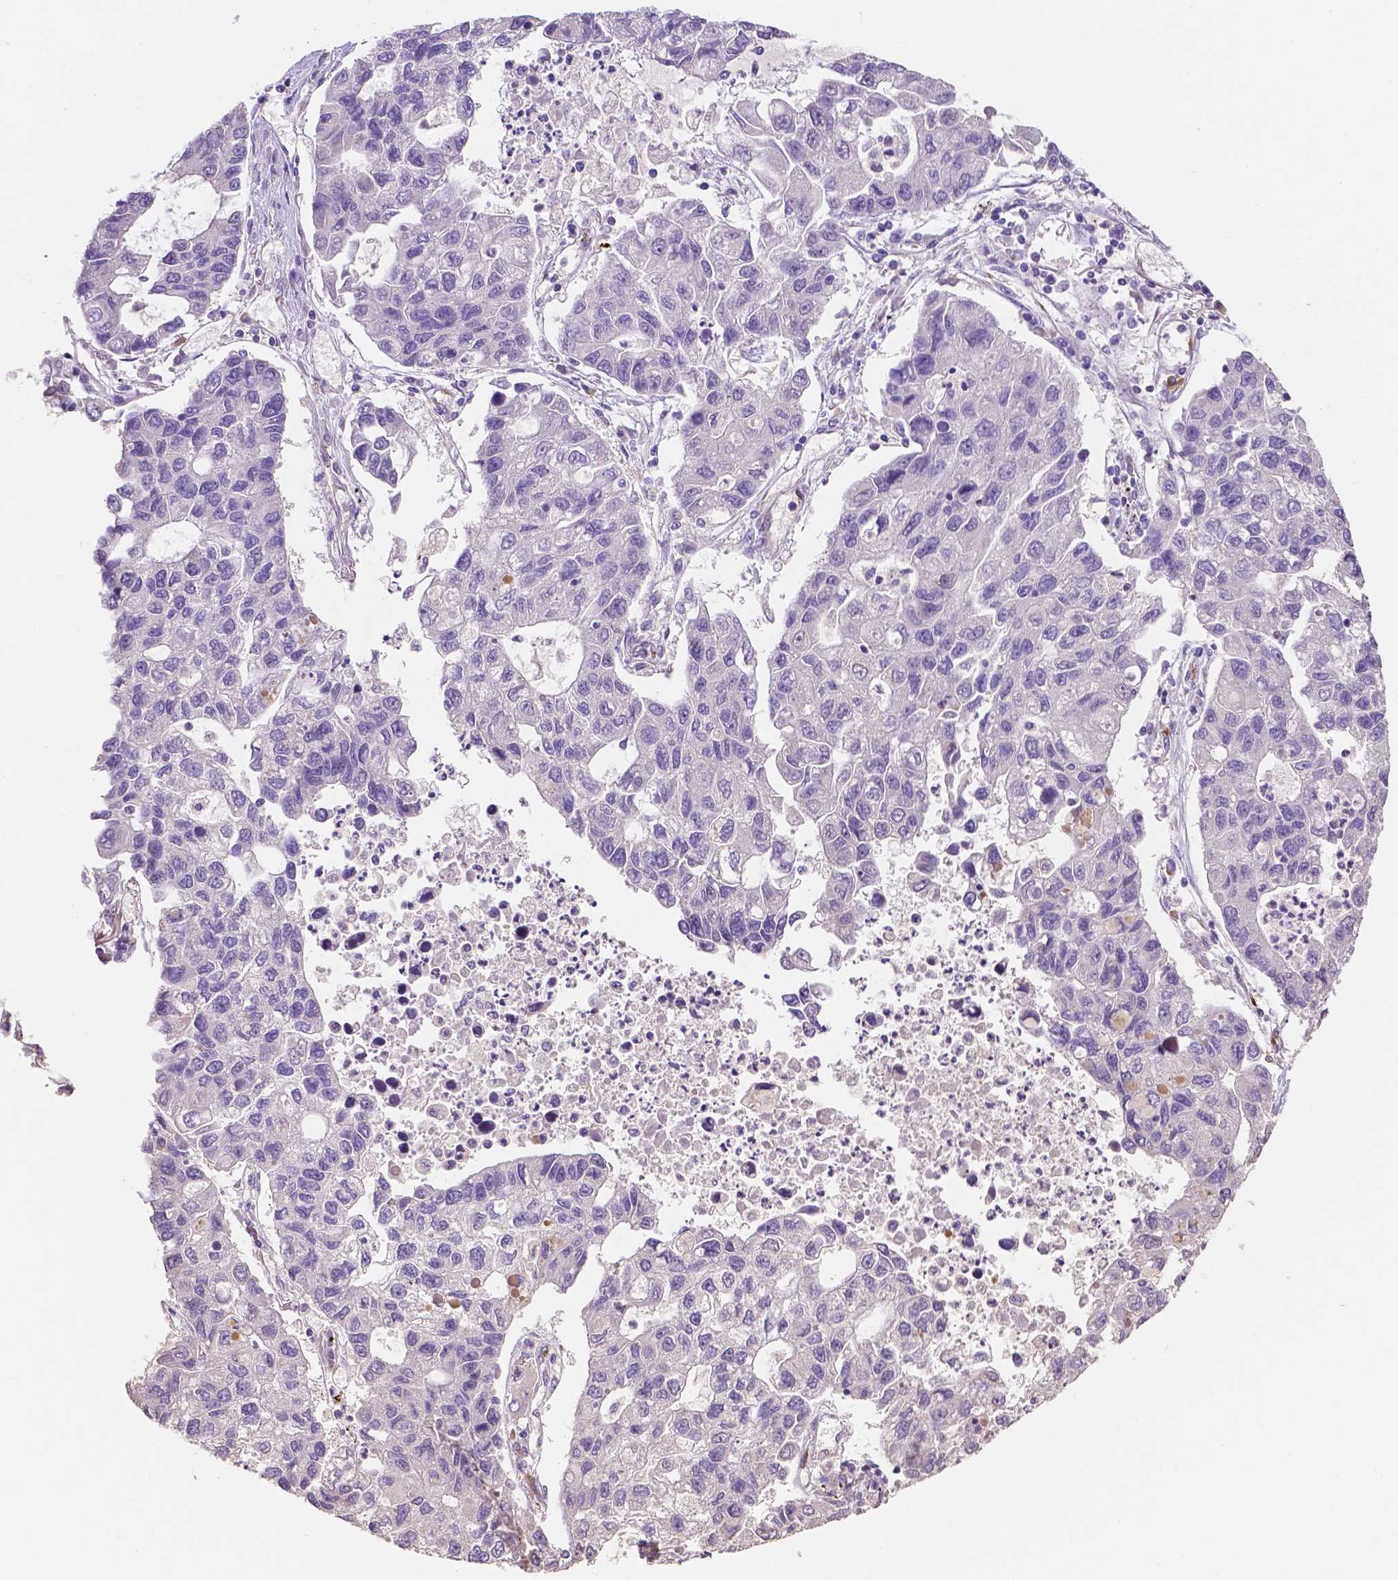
{"staining": {"intensity": "negative", "quantity": "none", "location": "none"}, "tissue": "lung cancer", "cell_type": "Tumor cells", "image_type": "cancer", "snomed": [{"axis": "morphology", "description": "Adenocarcinoma, NOS"}, {"axis": "topography", "description": "Bronchus"}, {"axis": "topography", "description": "Lung"}], "caption": "Lung cancer (adenocarcinoma) was stained to show a protein in brown. There is no significant positivity in tumor cells.", "gene": "ELAVL2", "patient": {"sex": "female", "age": 51}}